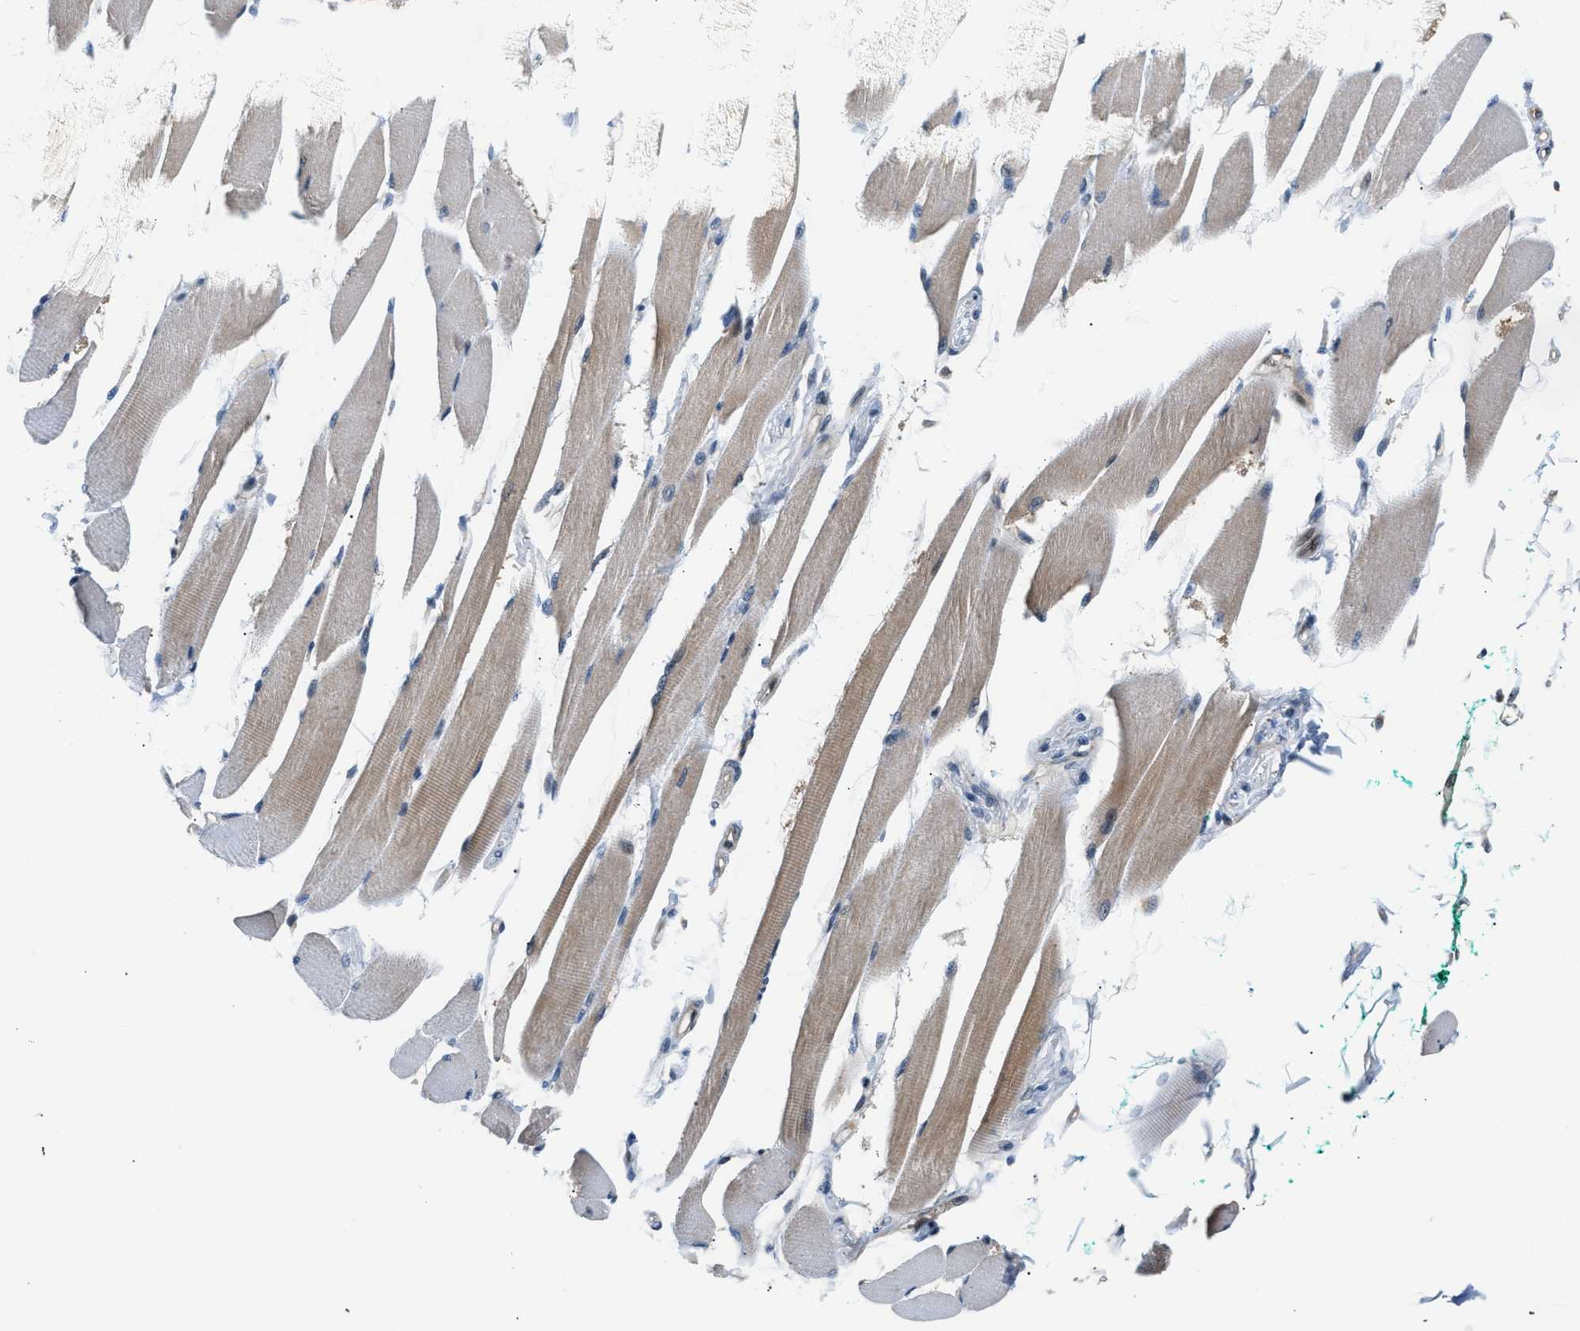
{"staining": {"intensity": "weak", "quantity": ">75%", "location": "cytoplasmic/membranous"}, "tissue": "skeletal muscle", "cell_type": "Myocytes", "image_type": "normal", "snomed": [{"axis": "morphology", "description": "Normal tissue, NOS"}, {"axis": "topography", "description": "Skeletal muscle"}, {"axis": "topography", "description": "Oral tissue"}, {"axis": "topography", "description": "Peripheral nerve tissue"}], "caption": "Human skeletal muscle stained with a brown dye shows weak cytoplasmic/membranous positive expression in about >75% of myocytes.", "gene": "TNIP2", "patient": {"sex": "female", "age": 84}}